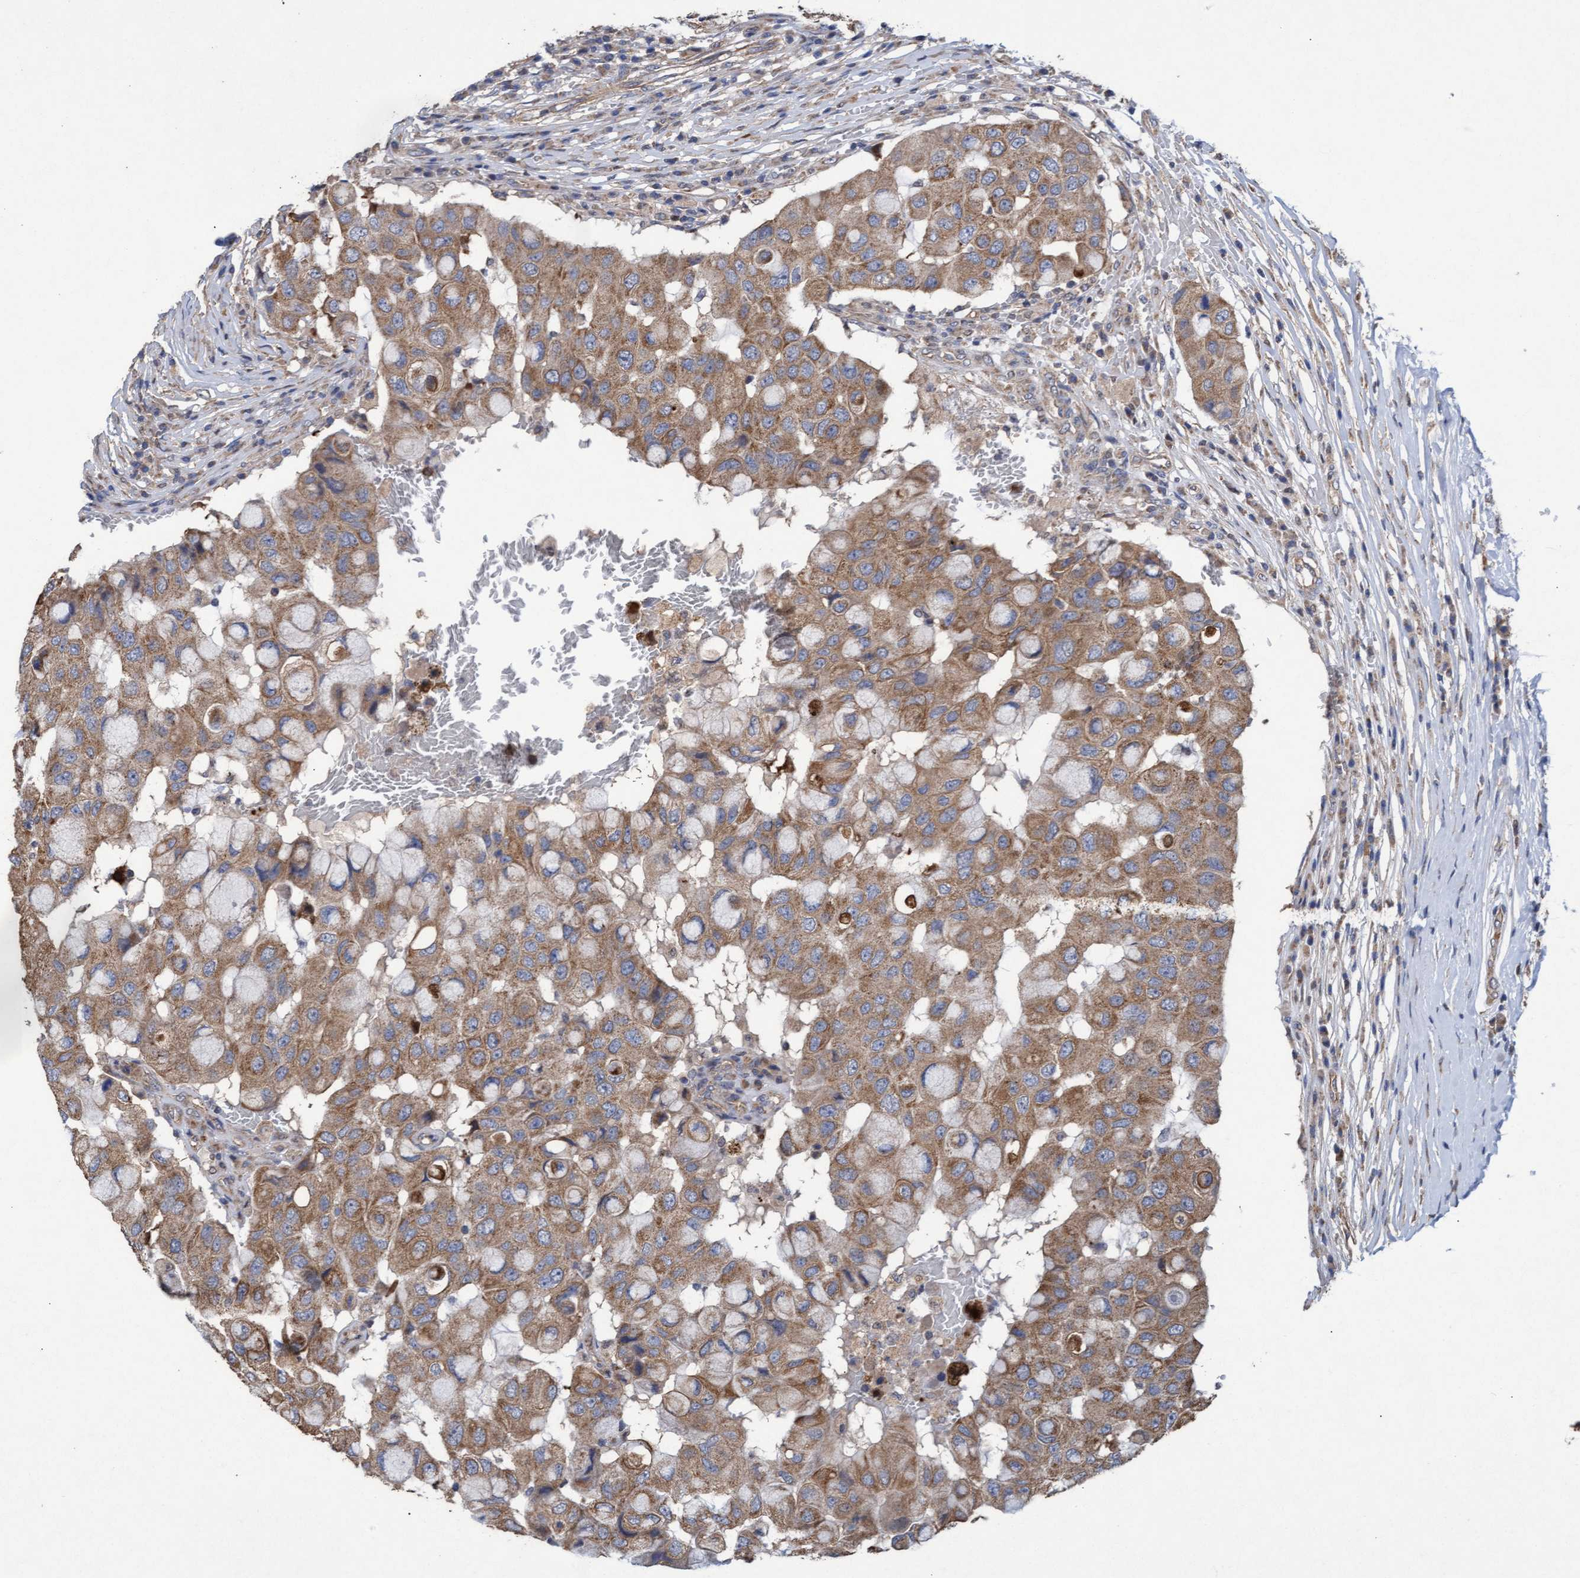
{"staining": {"intensity": "moderate", "quantity": ">75%", "location": "cytoplasmic/membranous"}, "tissue": "breast cancer", "cell_type": "Tumor cells", "image_type": "cancer", "snomed": [{"axis": "morphology", "description": "Duct carcinoma"}, {"axis": "topography", "description": "Breast"}], "caption": "Moderate cytoplasmic/membranous staining is seen in about >75% of tumor cells in breast infiltrating ductal carcinoma. (DAB IHC, brown staining for protein, blue staining for nuclei).", "gene": "MRPL38", "patient": {"sex": "female", "age": 27}}